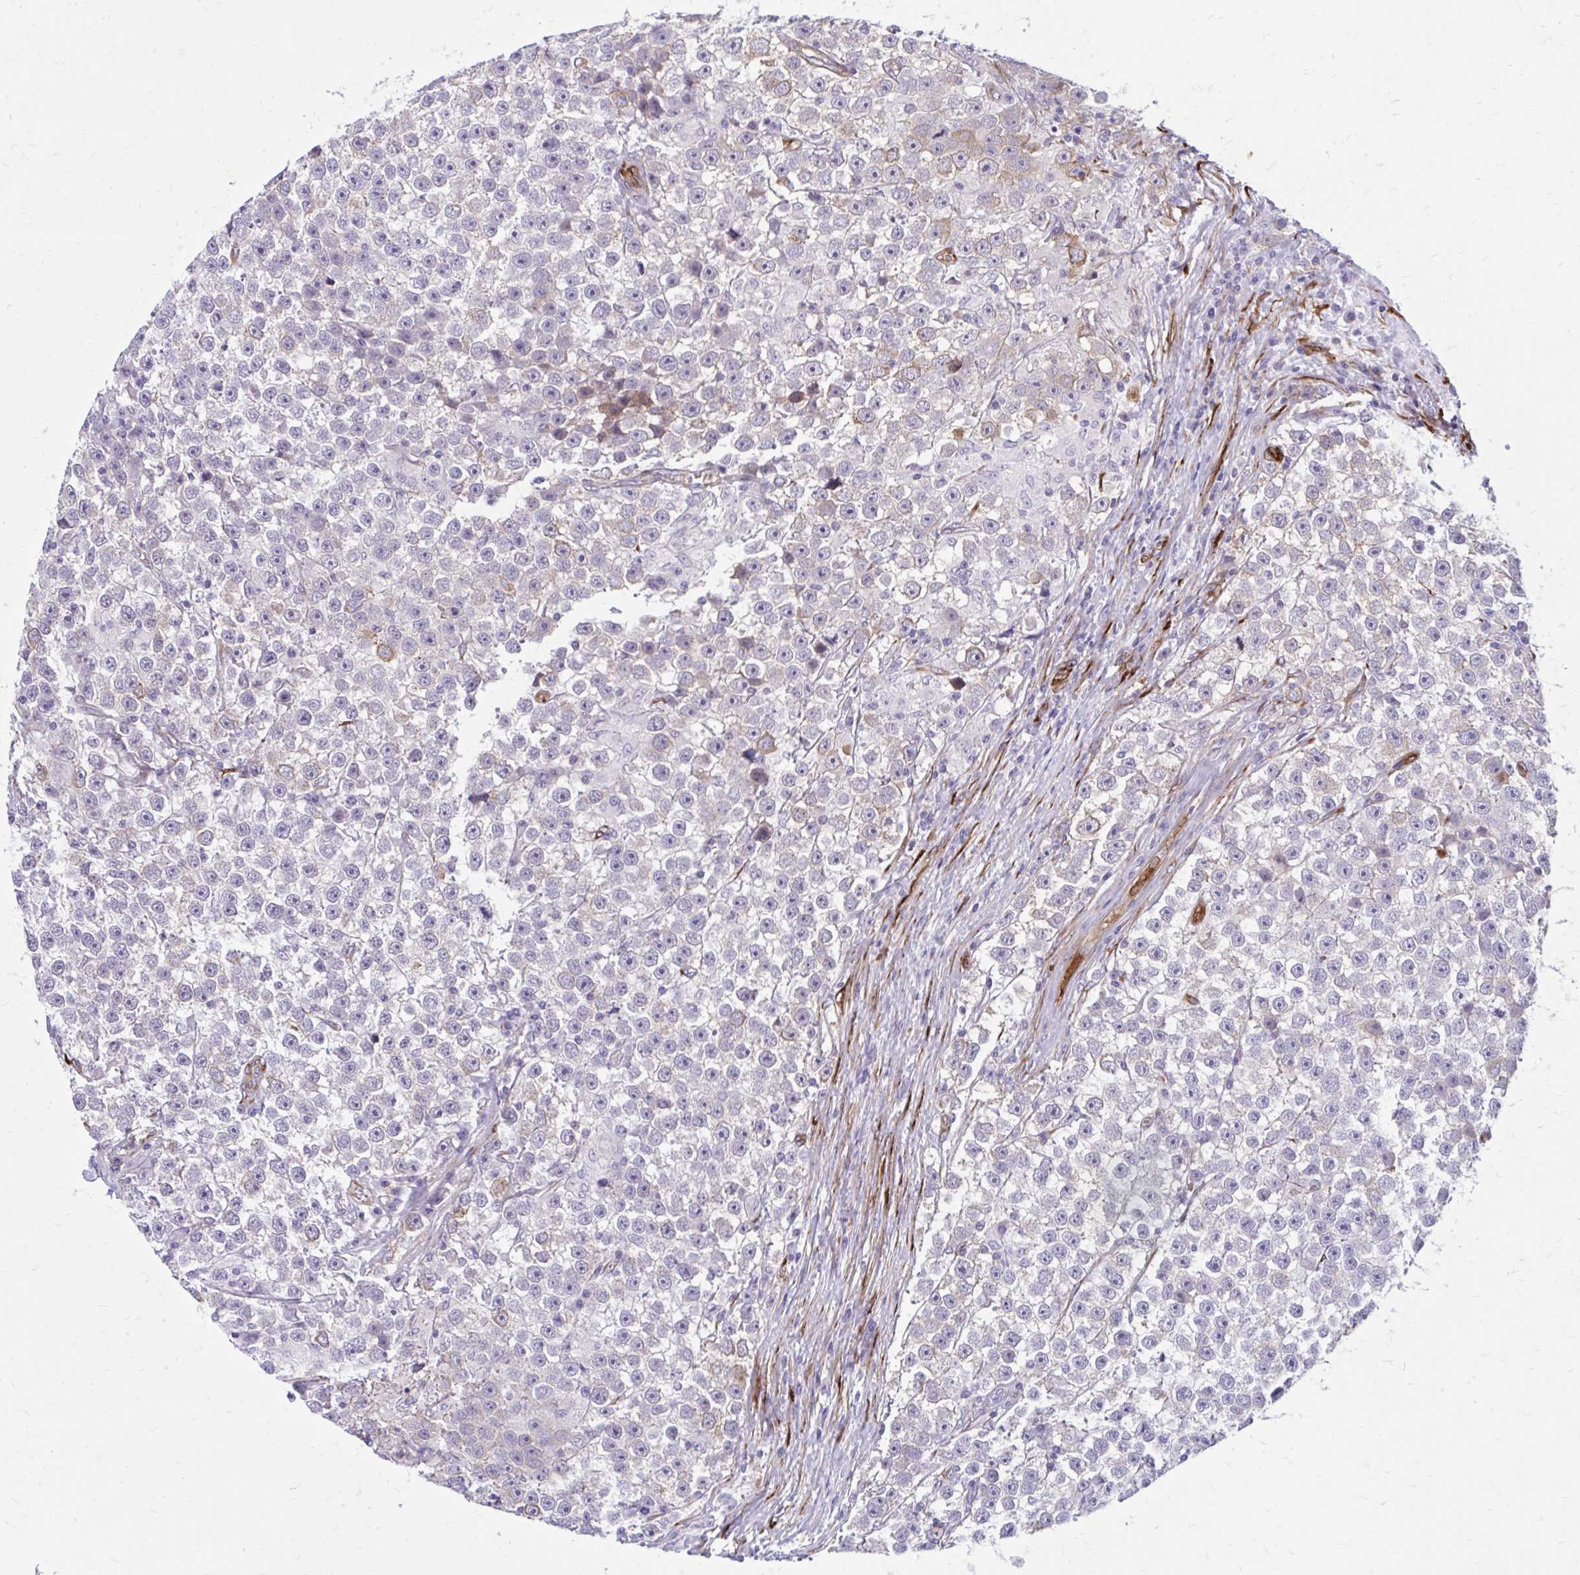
{"staining": {"intensity": "negative", "quantity": "none", "location": "none"}, "tissue": "testis cancer", "cell_type": "Tumor cells", "image_type": "cancer", "snomed": [{"axis": "morphology", "description": "Seminoma, NOS"}, {"axis": "topography", "description": "Testis"}], "caption": "DAB immunohistochemical staining of human seminoma (testis) displays no significant staining in tumor cells.", "gene": "BEND5", "patient": {"sex": "male", "age": 31}}